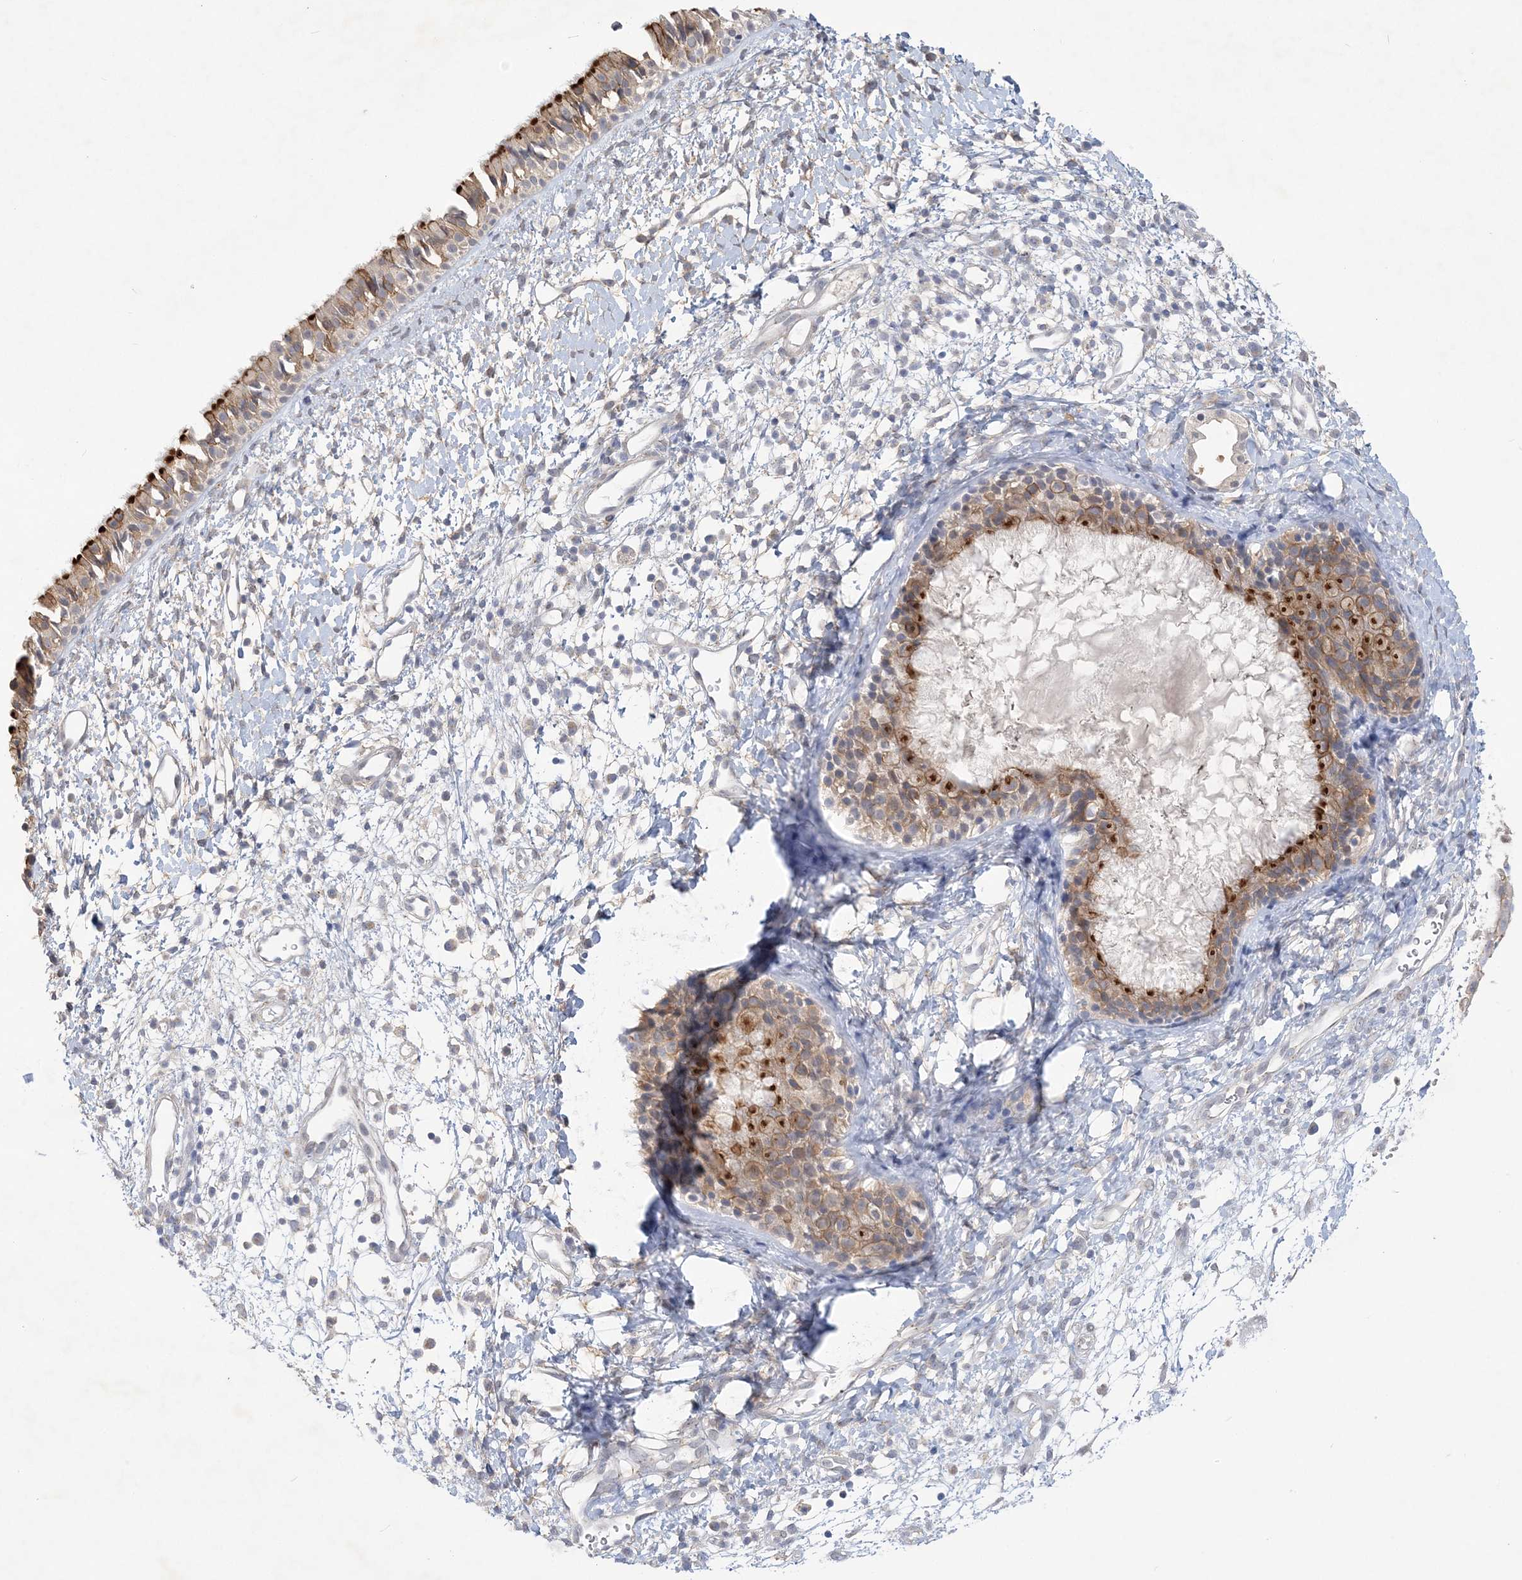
{"staining": {"intensity": "strong", "quantity": ">75%", "location": "cytoplasmic/membranous"}, "tissue": "nasopharynx", "cell_type": "Respiratory epithelial cells", "image_type": "normal", "snomed": [{"axis": "morphology", "description": "Normal tissue, NOS"}, {"axis": "topography", "description": "Nasopharynx"}], "caption": "Respiratory epithelial cells display high levels of strong cytoplasmic/membranous expression in approximately >75% of cells in benign human nasopharynx.", "gene": "ANKRD35", "patient": {"sex": "male", "age": 22}}